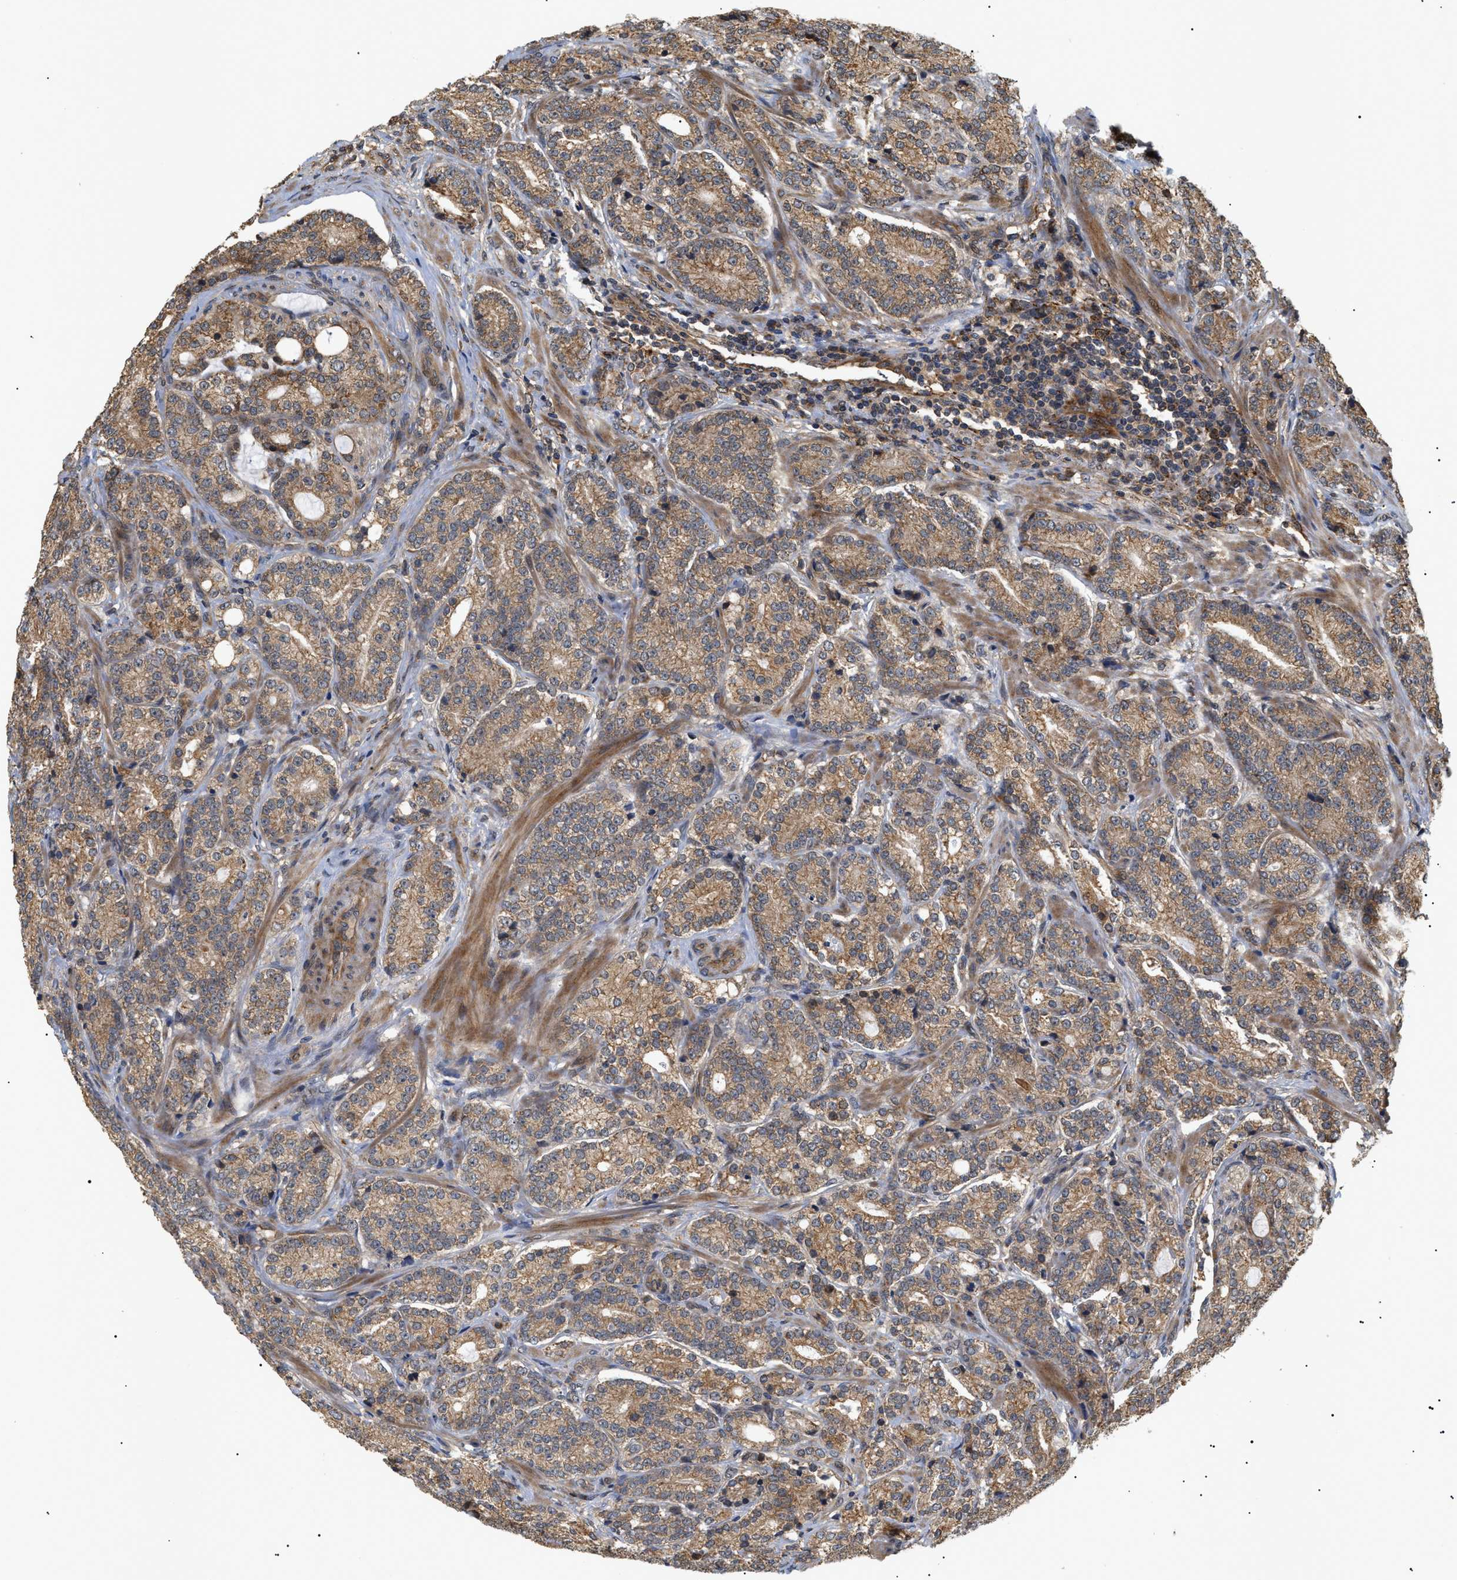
{"staining": {"intensity": "moderate", "quantity": ">75%", "location": "cytoplasmic/membranous"}, "tissue": "prostate cancer", "cell_type": "Tumor cells", "image_type": "cancer", "snomed": [{"axis": "morphology", "description": "Adenocarcinoma, High grade"}, {"axis": "topography", "description": "Prostate"}], "caption": "Immunohistochemistry image of neoplastic tissue: human adenocarcinoma (high-grade) (prostate) stained using immunohistochemistry (IHC) exhibits medium levels of moderate protein expression localized specifically in the cytoplasmic/membranous of tumor cells, appearing as a cytoplasmic/membranous brown color.", "gene": "ASTL", "patient": {"sex": "male", "age": 61}}